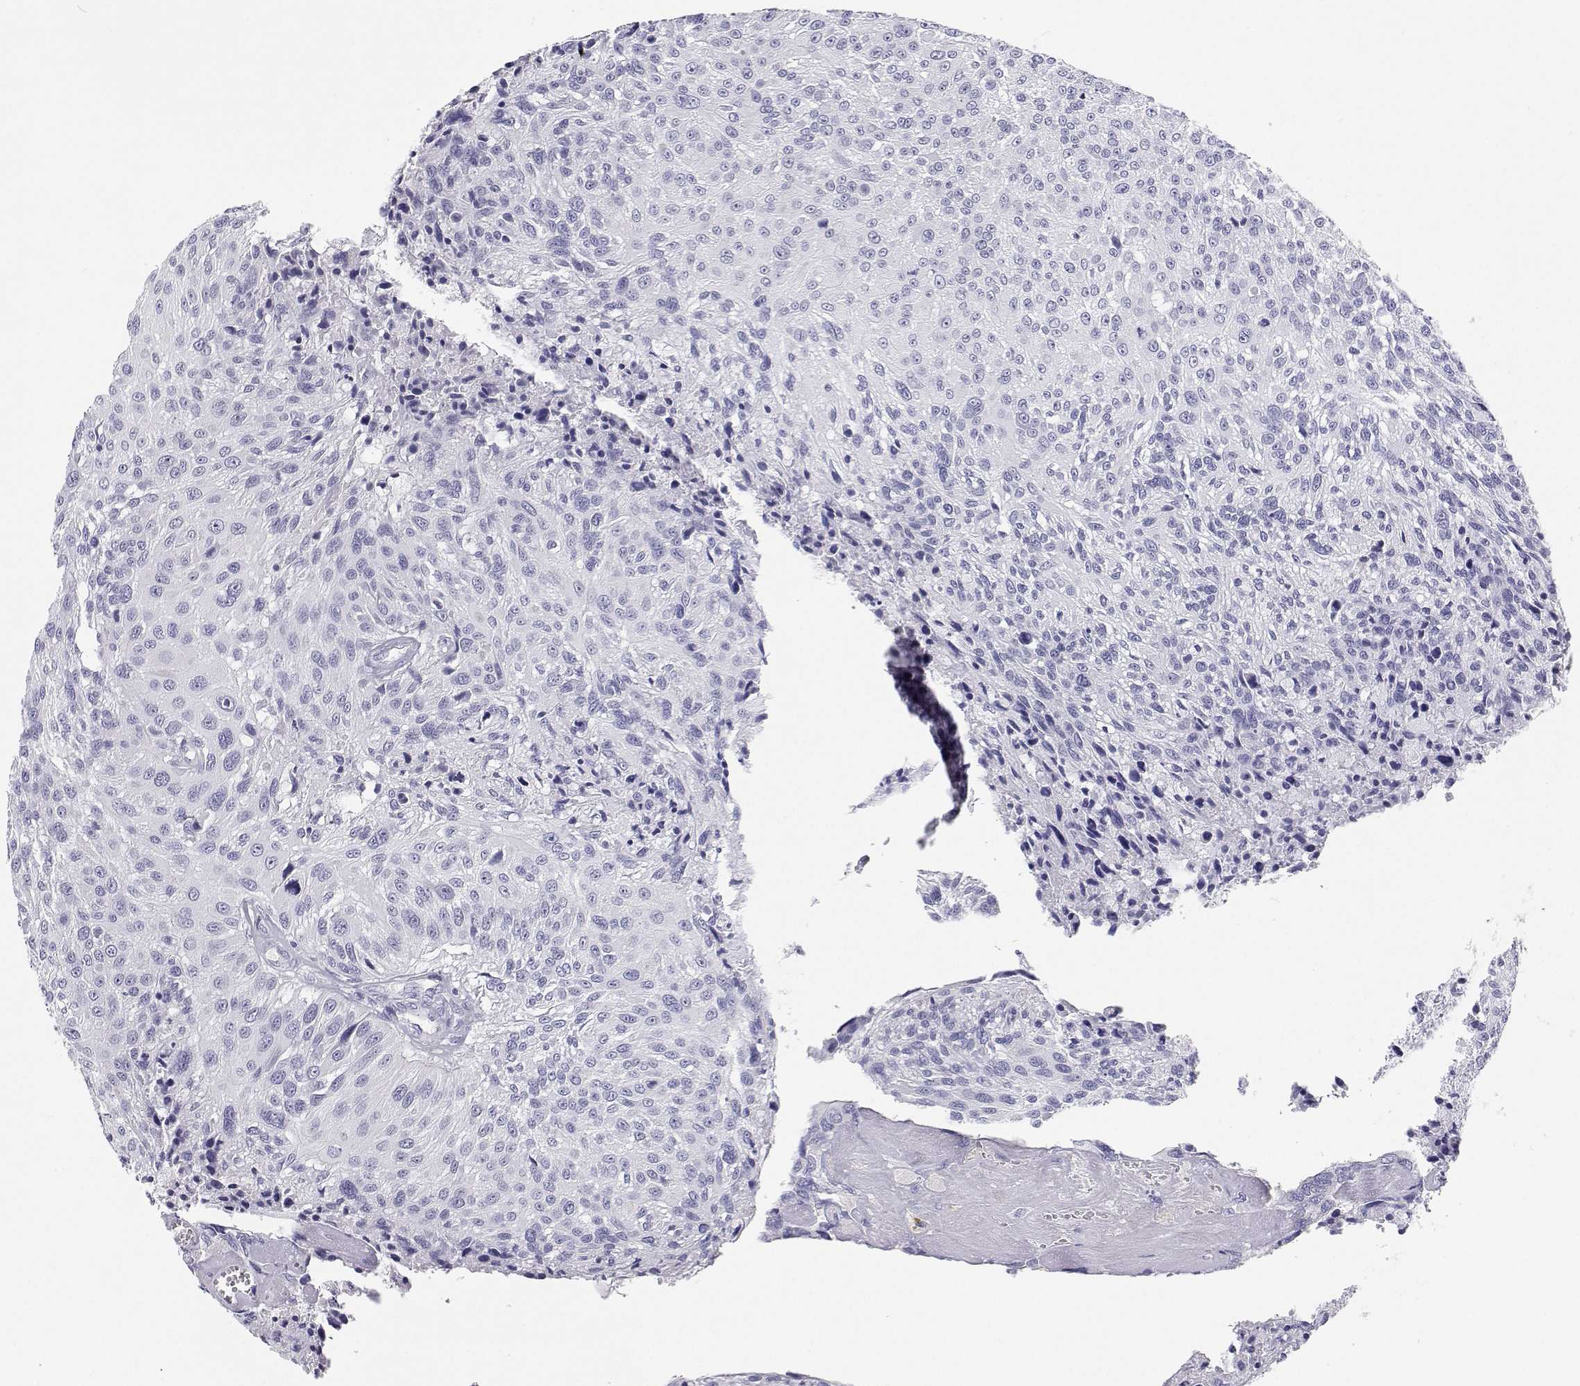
{"staining": {"intensity": "negative", "quantity": "none", "location": "none"}, "tissue": "urothelial cancer", "cell_type": "Tumor cells", "image_type": "cancer", "snomed": [{"axis": "morphology", "description": "Urothelial carcinoma, NOS"}, {"axis": "topography", "description": "Urinary bladder"}], "caption": "Tumor cells are negative for brown protein staining in urothelial cancer. (DAB (3,3'-diaminobenzidine) IHC visualized using brightfield microscopy, high magnification).", "gene": "BHMT", "patient": {"sex": "male", "age": 55}}